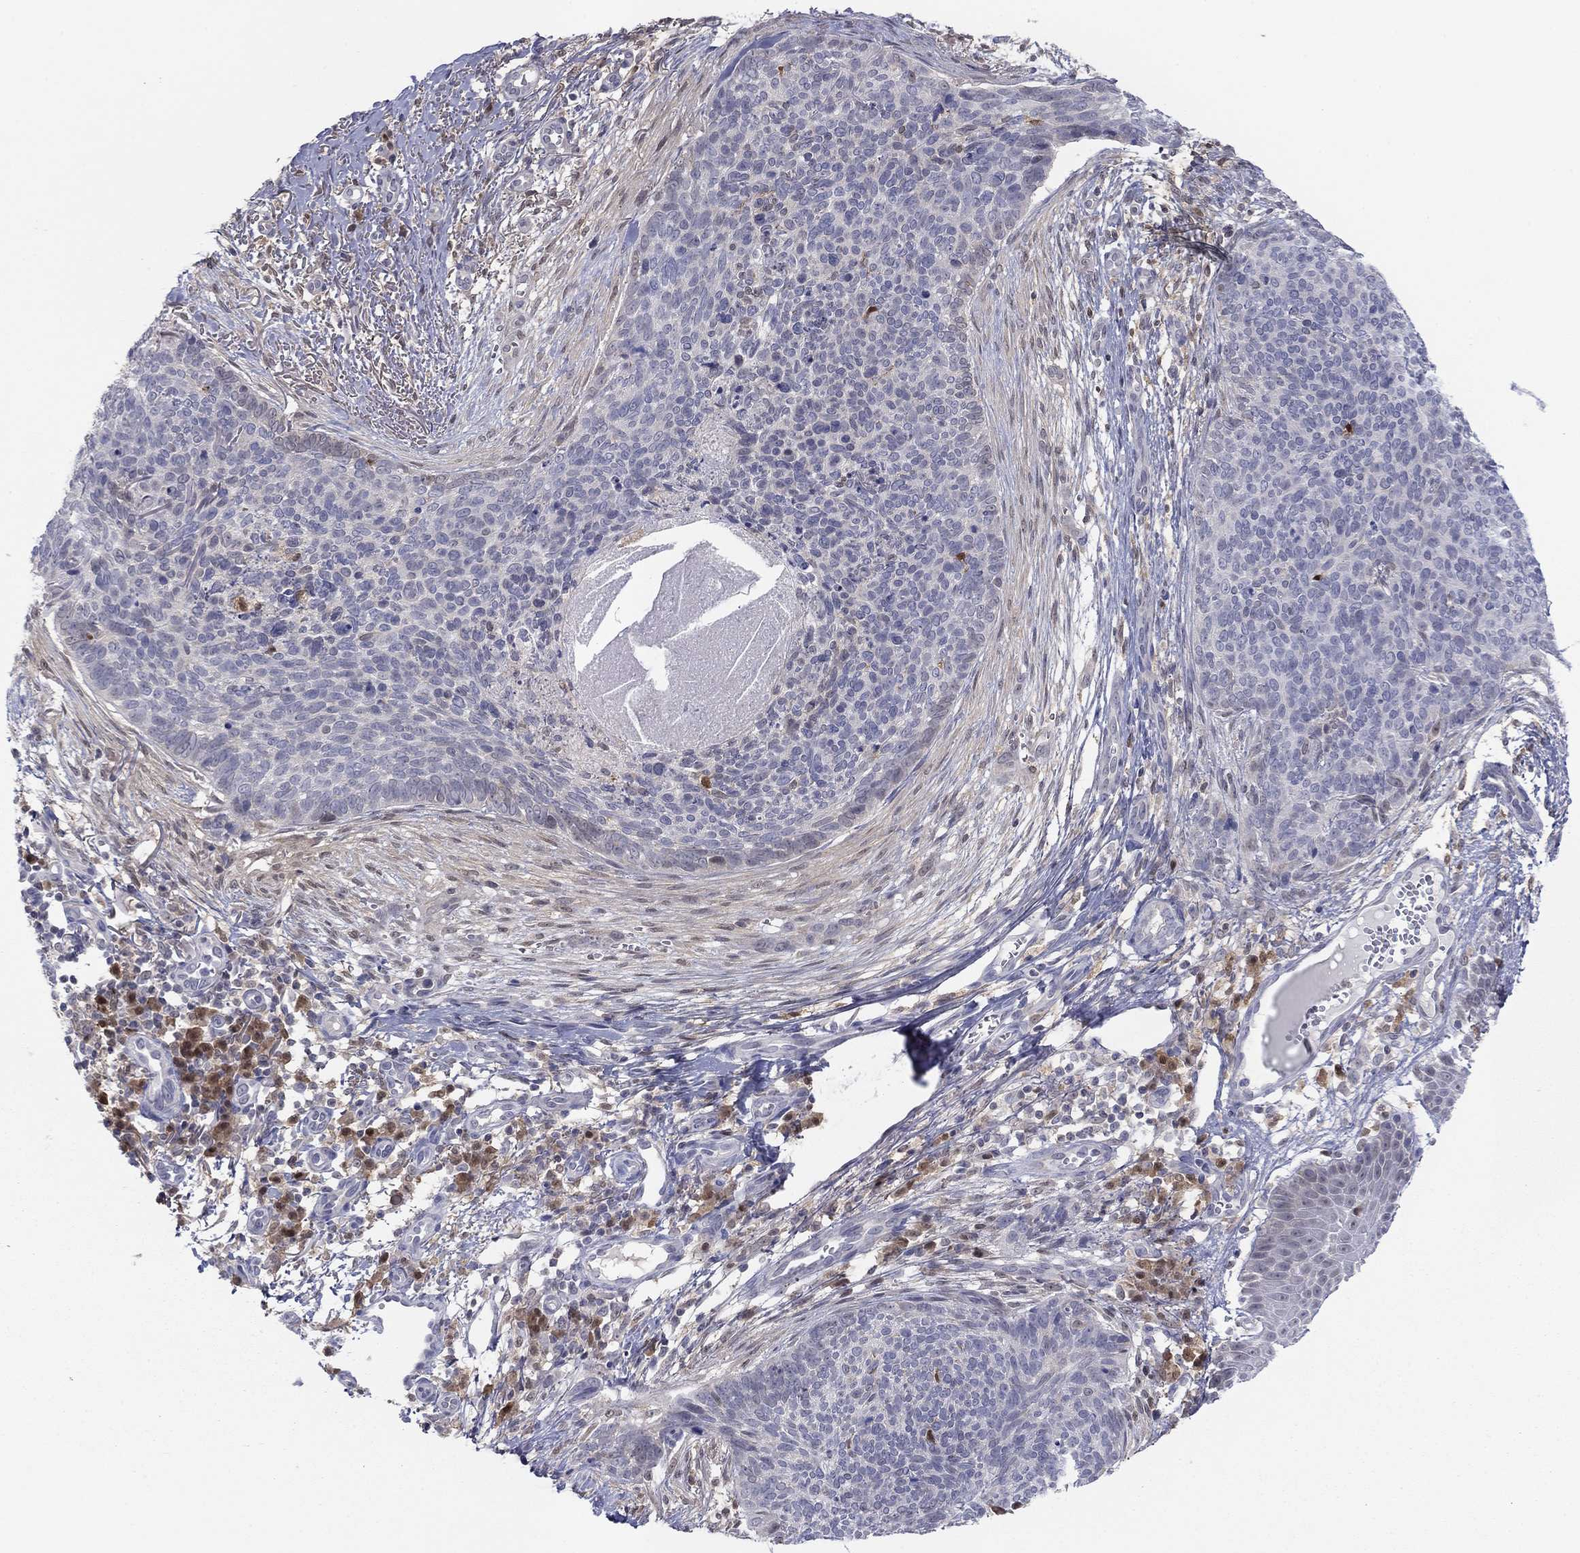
{"staining": {"intensity": "negative", "quantity": "none", "location": "none"}, "tissue": "skin cancer", "cell_type": "Tumor cells", "image_type": "cancer", "snomed": [{"axis": "morphology", "description": "Basal cell carcinoma"}, {"axis": "topography", "description": "Skin"}], "caption": "High power microscopy micrograph of an IHC image of basal cell carcinoma (skin), revealing no significant expression in tumor cells. (DAB (3,3'-diaminobenzidine) immunohistochemistry visualized using brightfield microscopy, high magnification).", "gene": "PDXK", "patient": {"sex": "male", "age": 64}}